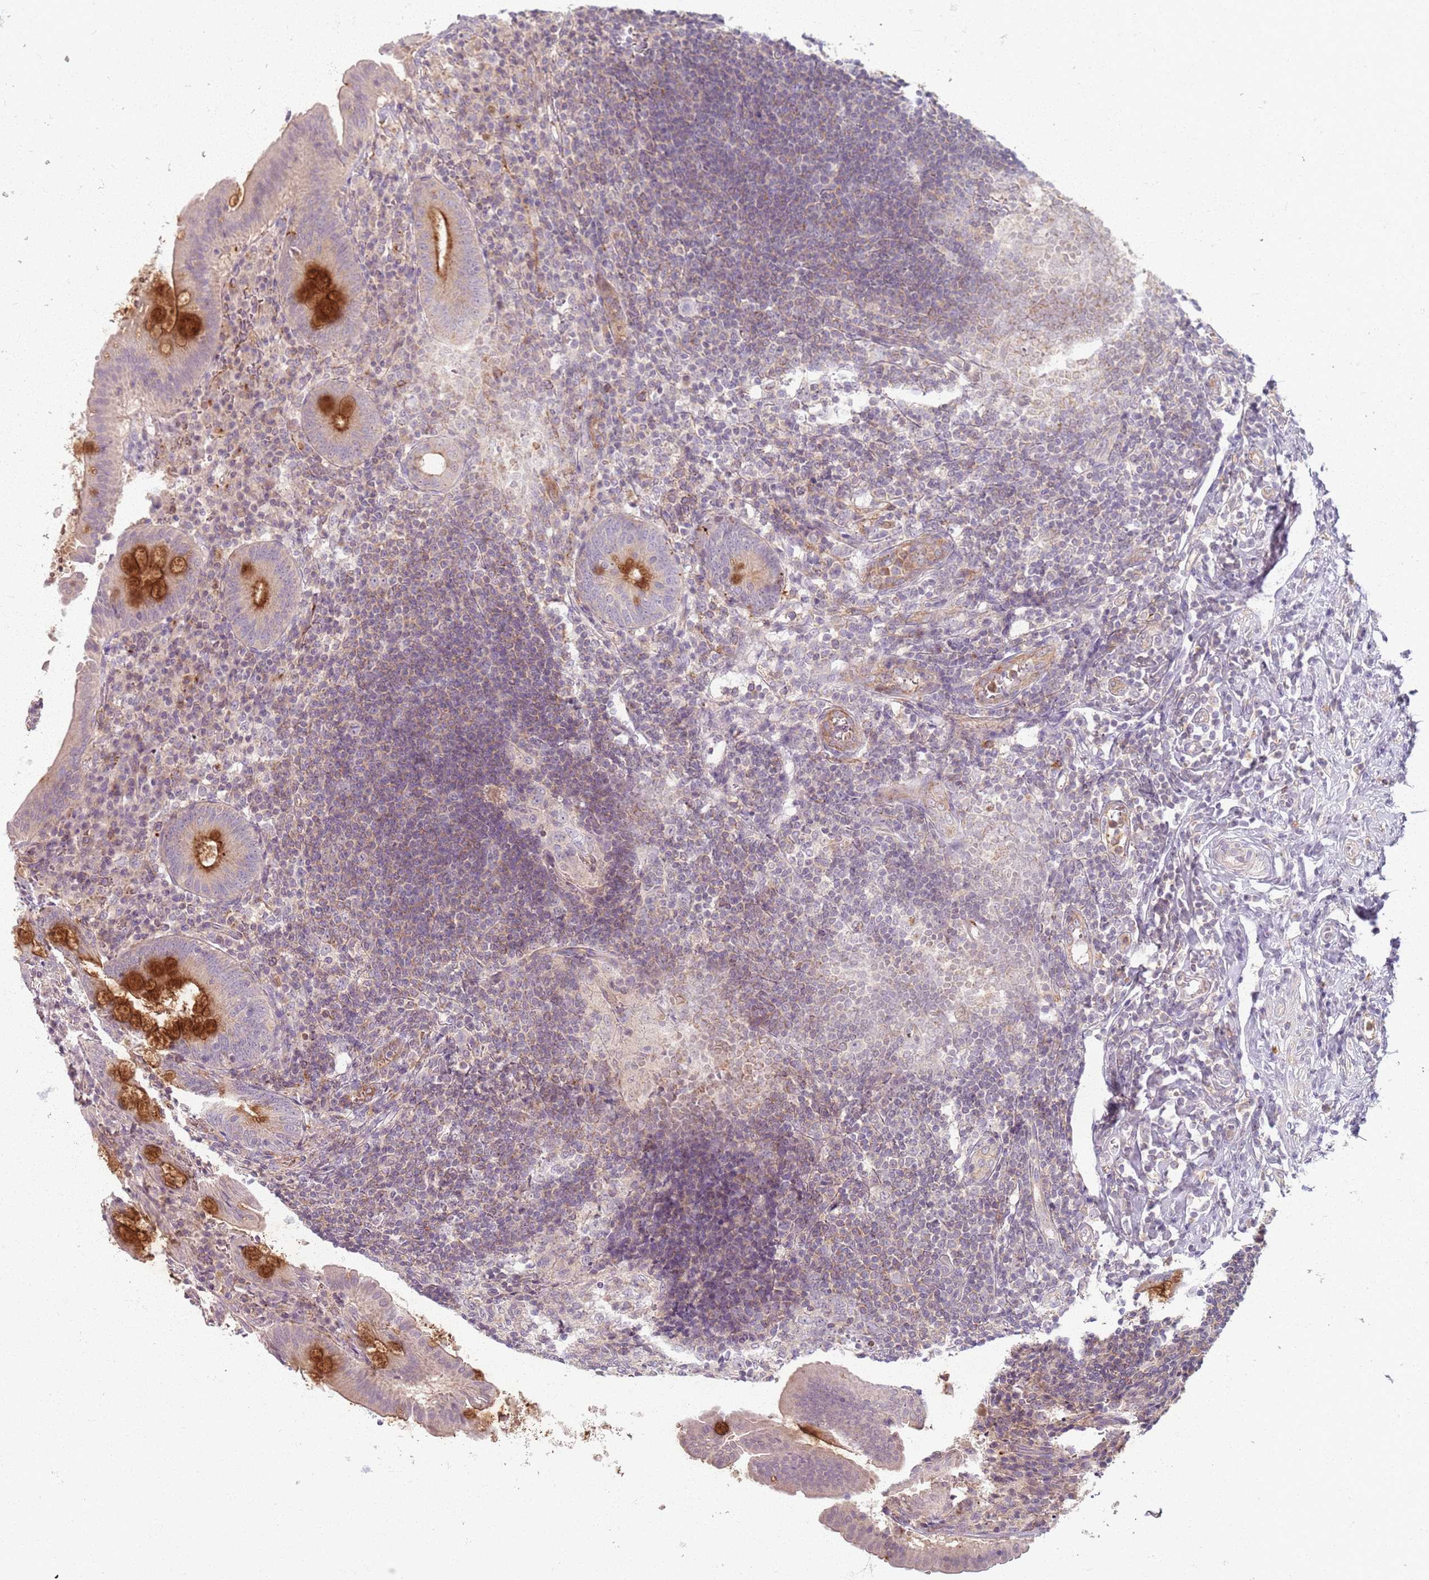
{"staining": {"intensity": "strong", "quantity": "25%-75%", "location": "cytoplasmic/membranous"}, "tissue": "appendix", "cell_type": "Glandular cells", "image_type": "normal", "snomed": [{"axis": "morphology", "description": "Normal tissue, NOS"}, {"axis": "topography", "description": "Appendix"}], "caption": "Protein analysis of benign appendix demonstrates strong cytoplasmic/membranous staining in about 25%-75% of glandular cells.", "gene": "ZDHHC2", "patient": {"sex": "female", "age": 54}}